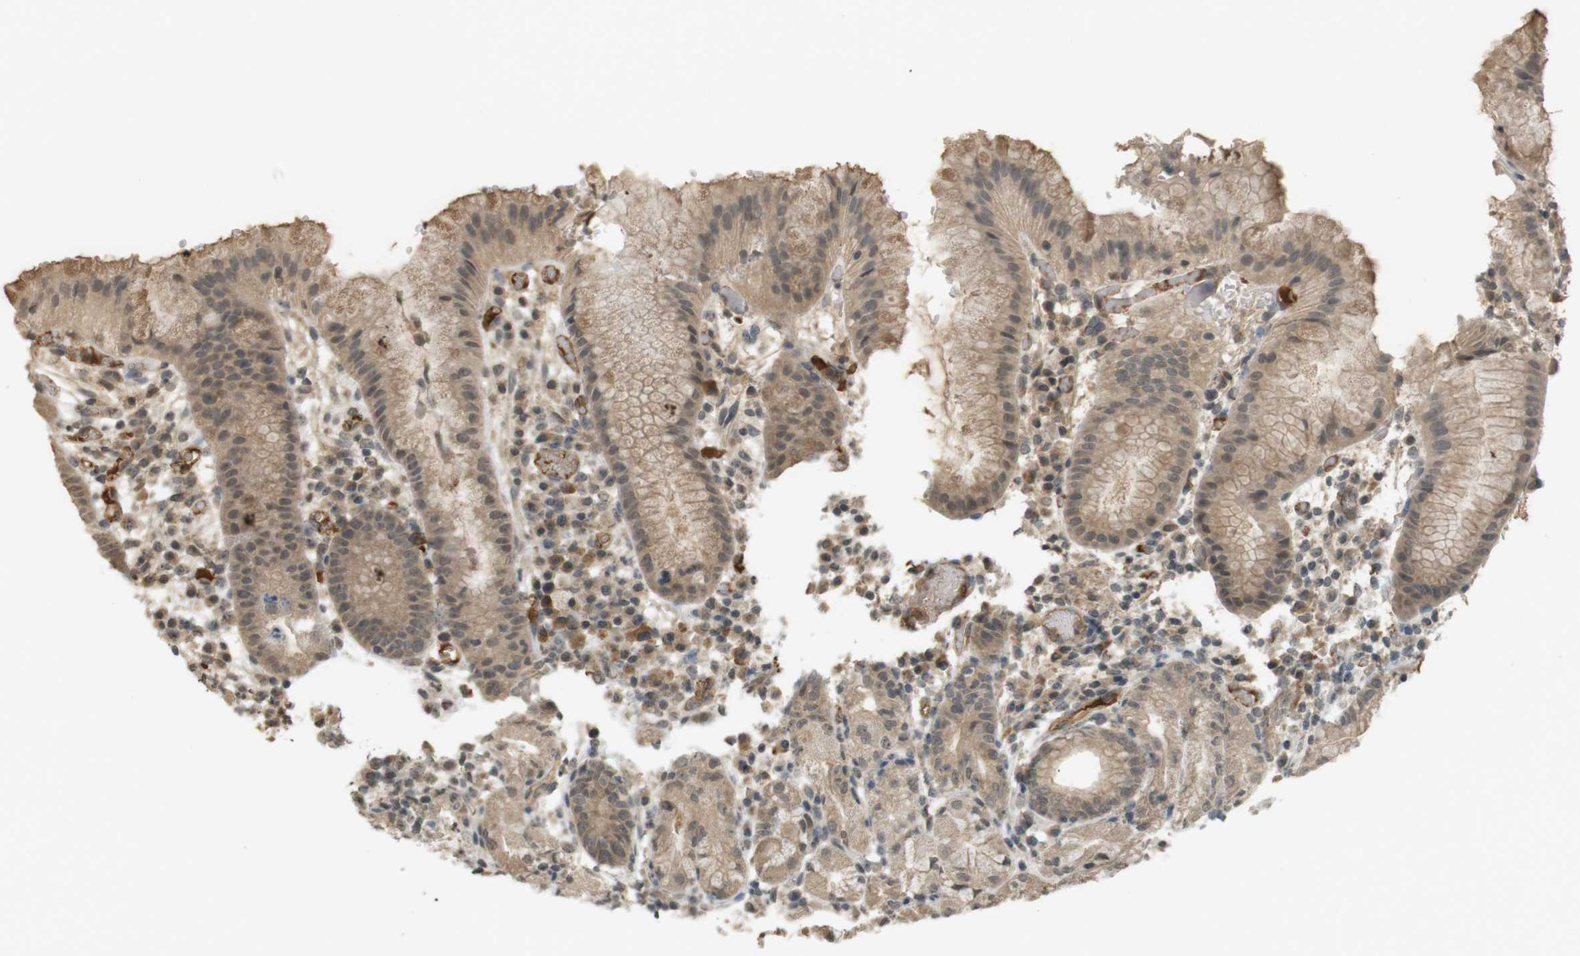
{"staining": {"intensity": "weak", "quantity": "25%-75%", "location": "cytoplasmic/membranous,nuclear"}, "tissue": "stomach", "cell_type": "Glandular cells", "image_type": "normal", "snomed": [{"axis": "morphology", "description": "Normal tissue, NOS"}, {"axis": "topography", "description": "Stomach"}, {"axis": "topography", "description": "Stomach, lower"}], "caption": "Immunohistochemistry (IHC) staining of unremarkable stomach, which shows low levels of weak cytoplasmic/membranous,nuclear staining in approximately 25%-75% of glandular cells indicating weak cytoplasmic/membranous,nuclear protein positivity. The staining was performed using DAB (3,3'-diaminobenzidine) (brown) for protein detection and nuclei were counterstained in hematoxylin (blue).", "gene": "SRR", "patient": {"sex": "female", "age": 75}}